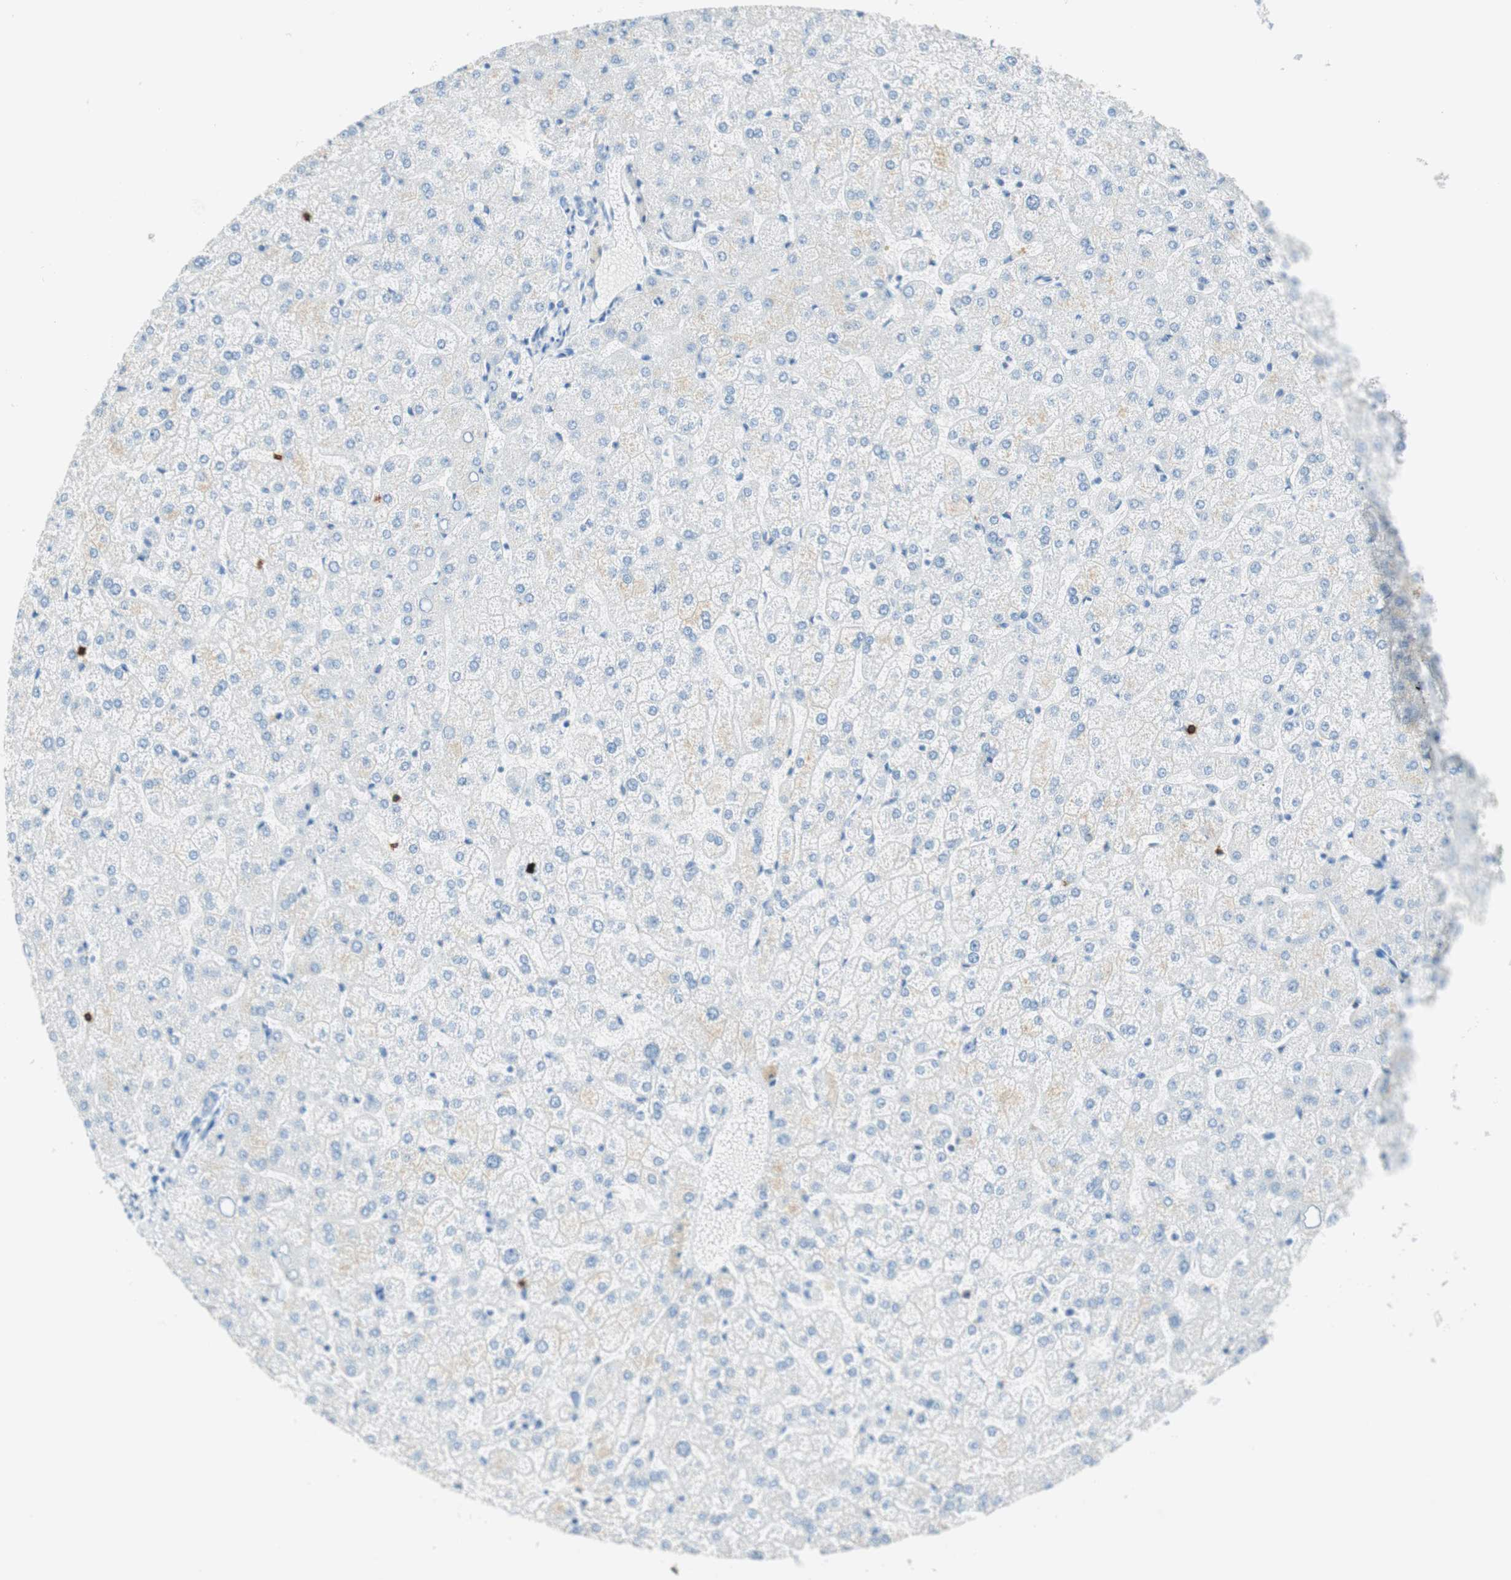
{"staining": {"intensity": "negative", "quantity": "none", "location": "none"}, "tissue": "liver", "cell_type": "Cholangiocytes", "image_type": "normal", "snomed": [{"axis": "morphology", "description": "Normal tissue, NOS"}, {"axis": "topography", "description": "Liver"}], "caption": "This micrograph is of benign liver stained with immunohistochemistry to label a protein in brown with the nuclei are counter-stained blue. There is no positivity in cholangiocytes.", "gene": "TNFRSF13C", "patient": {"sex": "female", "age": 32}}